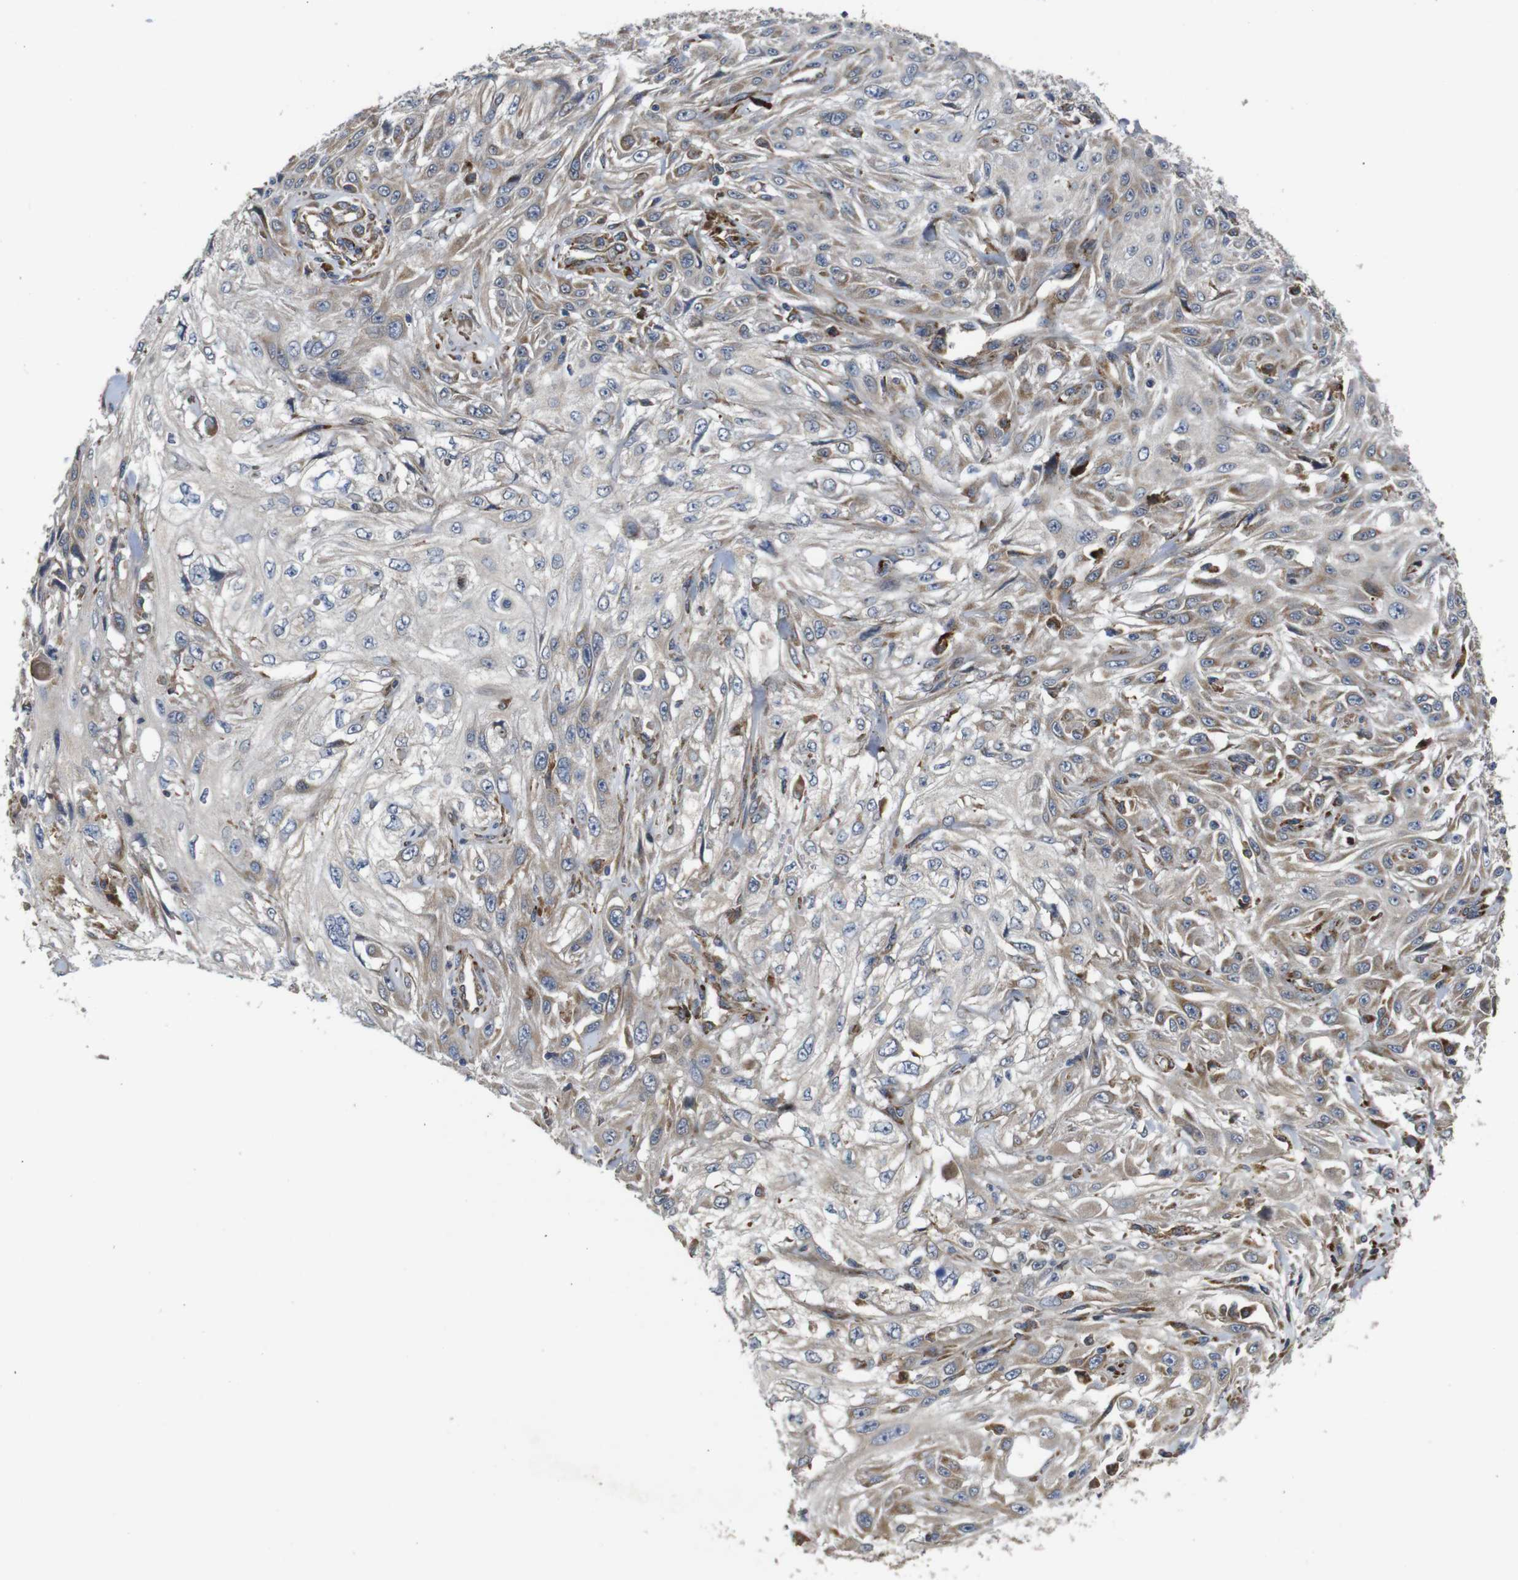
{"staining": {"intensity": "moderate", "quantity": "25%-75%", "location": "cytoplasmic/membranous"}, "tissue": "skin cancer", "cell_type": "Tumor cells", "image_type": "cancer", "snomed": [{"axis": "morphology", "description": "Squamous cell carcinoma, NOS"}, {"axis": "topography", "description": "Skin"}], "caption": "This image reveals IHC staining of human squamous cell carcinoma (skin), with medium moderate cytoplasmic/membranous staining in approximately 25%-75% of tumor cells.", "gene": "UBE2G2", "patient": {"sex": "male", "age": 75}}